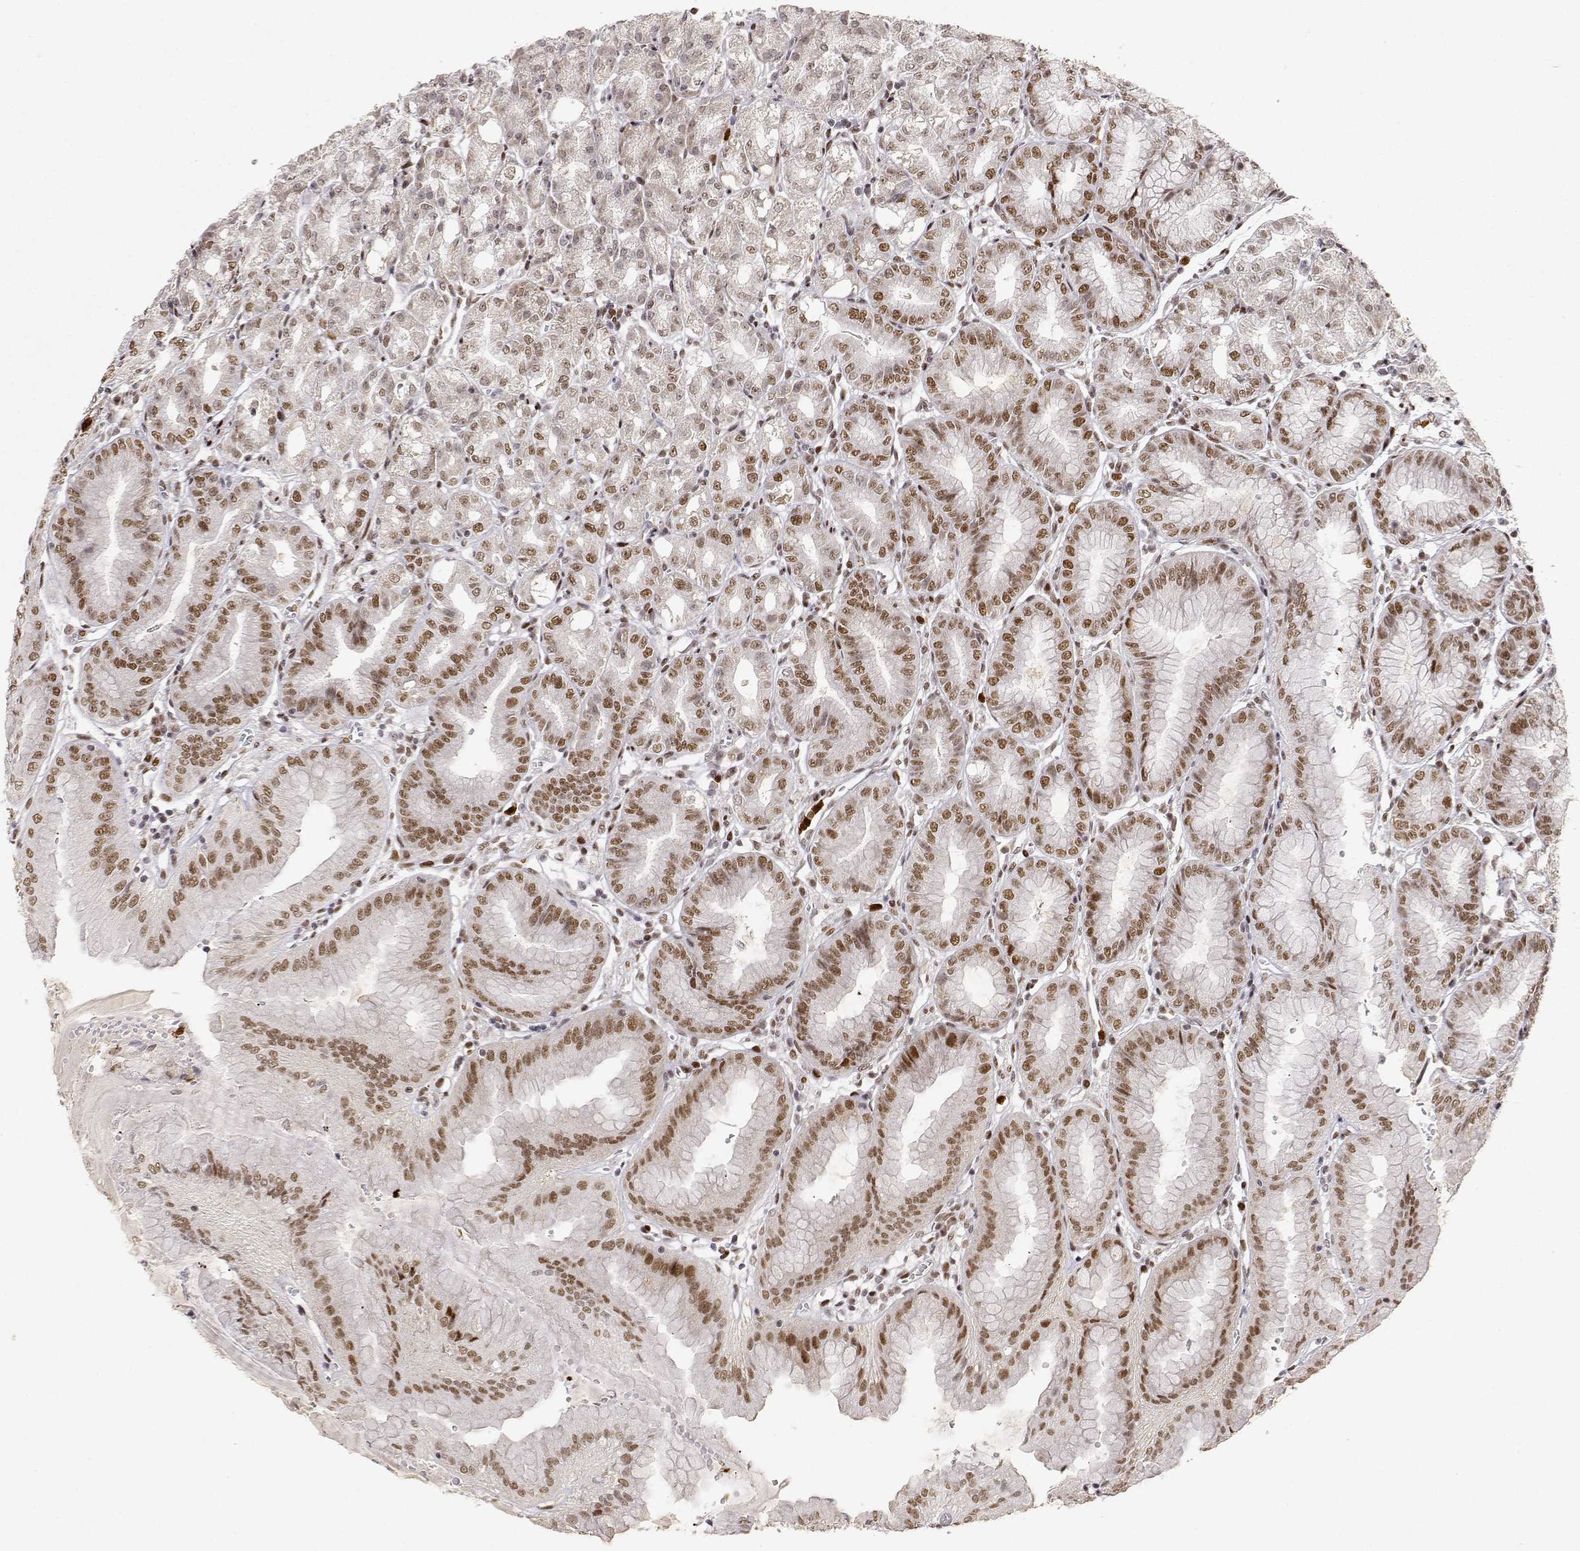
{"staining": {"intensity": "moderate", "quantity": "<25%", "location": "nuclear"}, "tissue": "stomach", "cell_type": "Glandular cells", "image_type": "normal", "snomed": [{"axis": "morphology", "description": "Normal tissue, NOS"}, {"axis": "topography", "description": "Stomach, lower"}], "caption": "Immunohistochemistry (DAB (3,3'-diaminobenzidine)) staining of normal human stomach shows moderate nuclear protein positivity in about <25% of glandular cells. The staining was performed using DAB (3,3'-diaminobenzidine), with brown indicating positive protein expression. Nuclei are stained blue with hematoxylin.", "gene": "RSF1", "patient": {"sex": "male", "age": 71}}